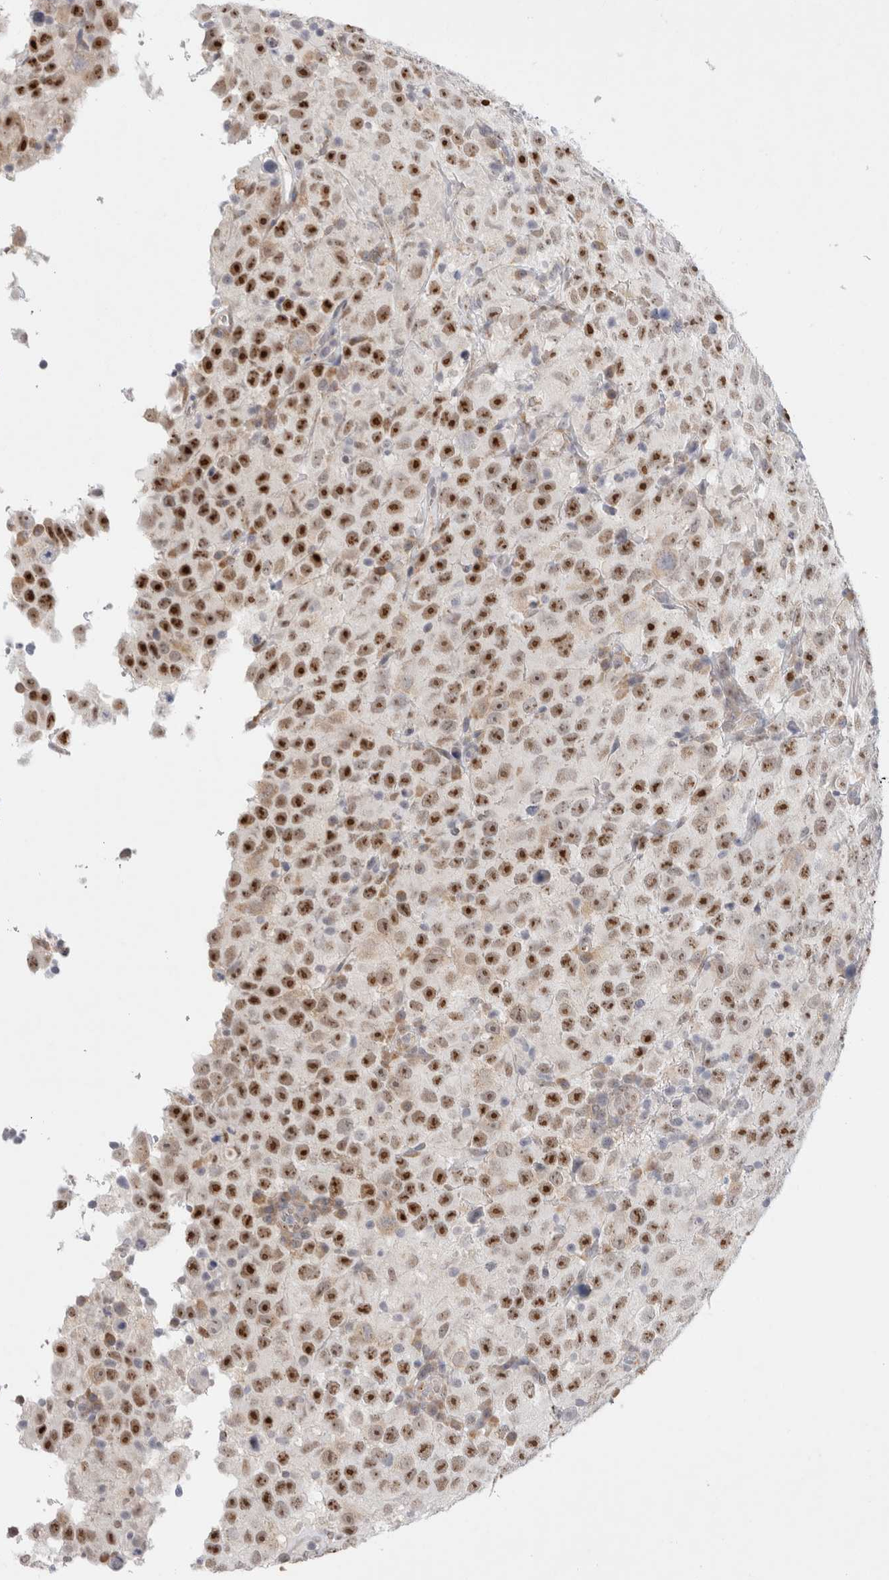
{"staining": {"intensity": "strong", "quantity": ">75%", "location": "nuclear"}, "tissue": "testis cancer", "cell_type": "Tumor cells", "image_type": "cancer", "snomed": [{"axis": "morphology", "description": "Seminoma, NOS"}, {"axis": "topography", "description": "Testis"}], "caption": "Human testis seminoma stained with a brown dye shows strong nuclear positive positivity in about >75% of tumor cells.", "gene": "TRMT1L", "patient": {"sex": "male", "age": 41}}